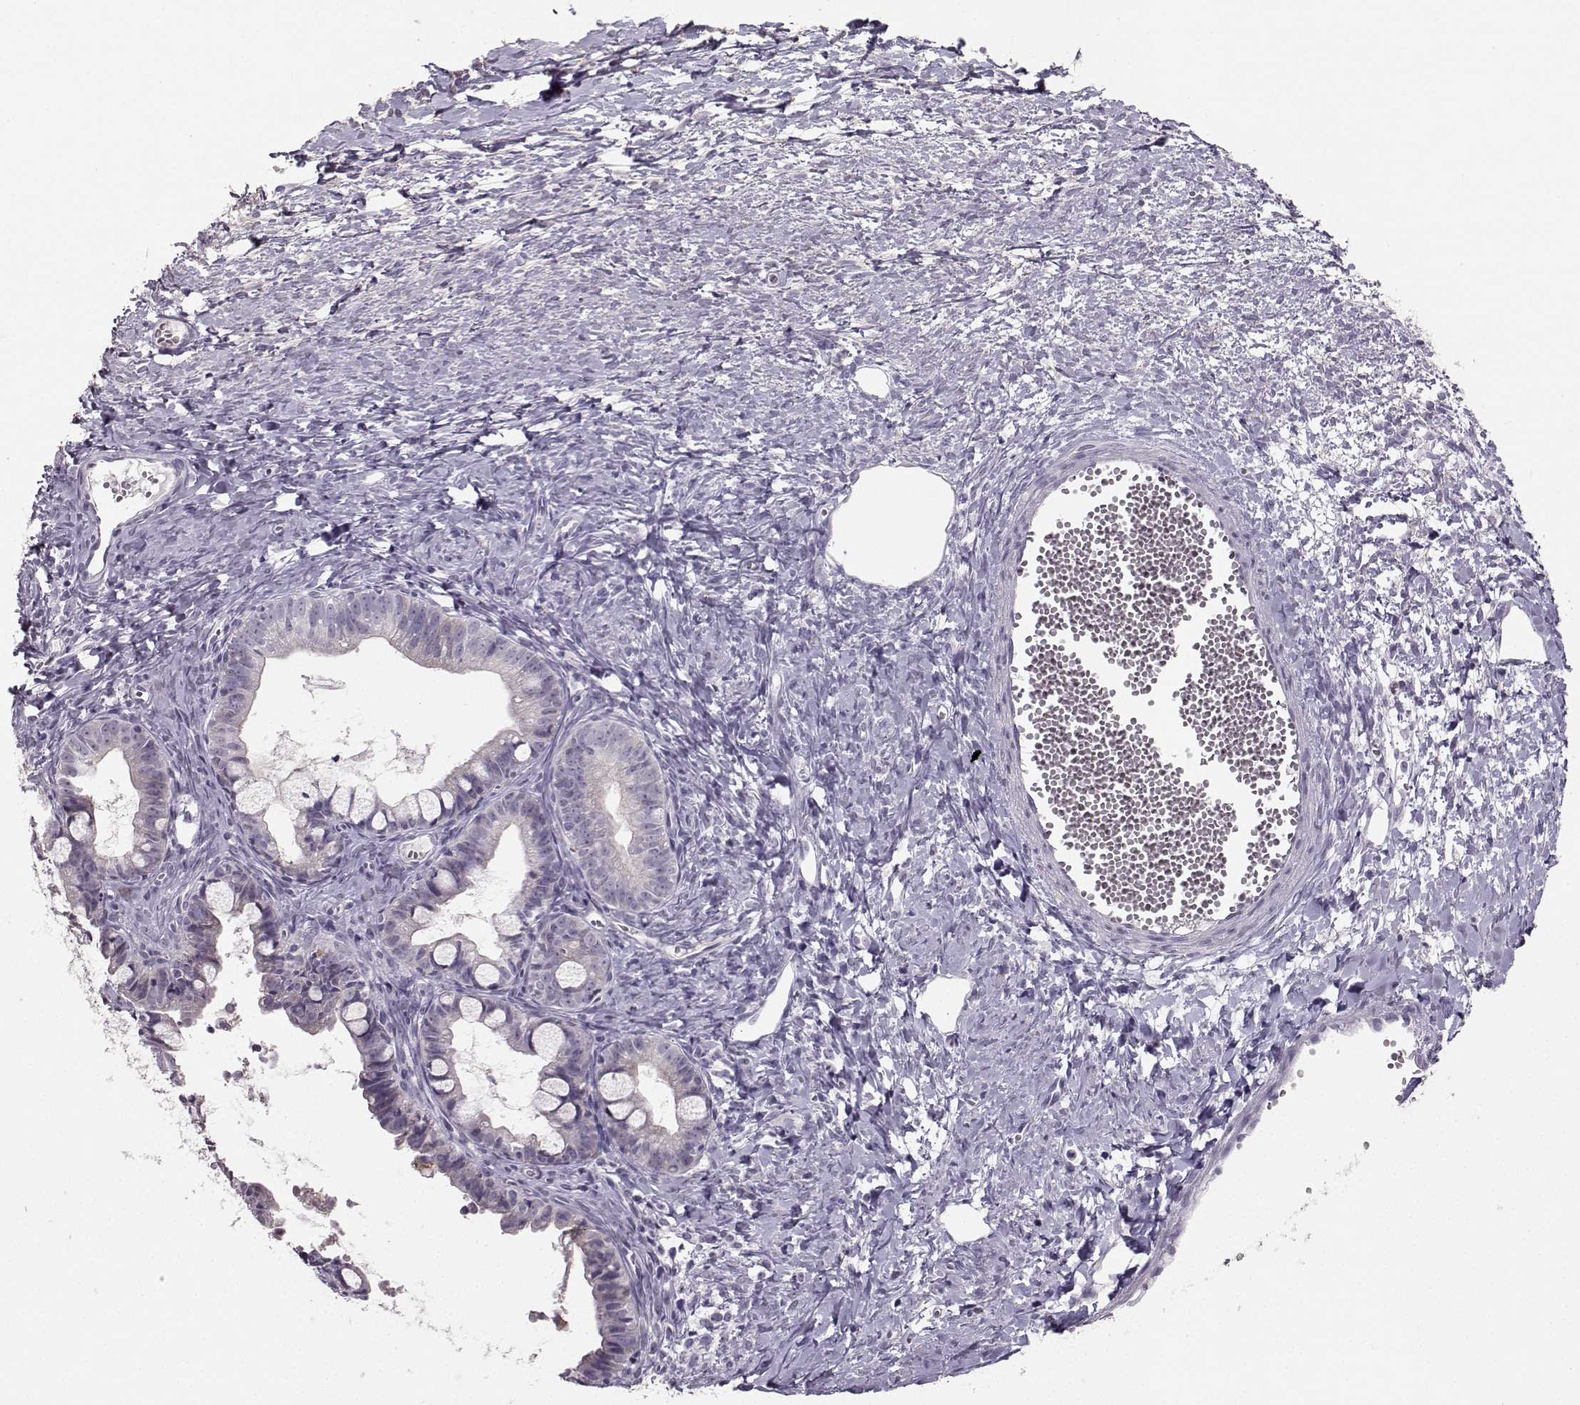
{"staining": {"intensity": "negative", "quantity": "none", "location": "none"}, "tissue": "ovarian cancer", "cell_type": "Tumor cells", "image_type": "cancer", "snomed": [{"axis": "morphology", "description": "Cystadenocarcinoma, mucinous, NOS"}, {"axis": "topography", "description": "Ovary"}], "caption": "Mucinous cystadenocarcinoma (ovarian) stained for a protein using immunohistochemistry shows no staining tumor cells.", "gene": "PKP2", "patient": {"sex": "female", "age": 63}}